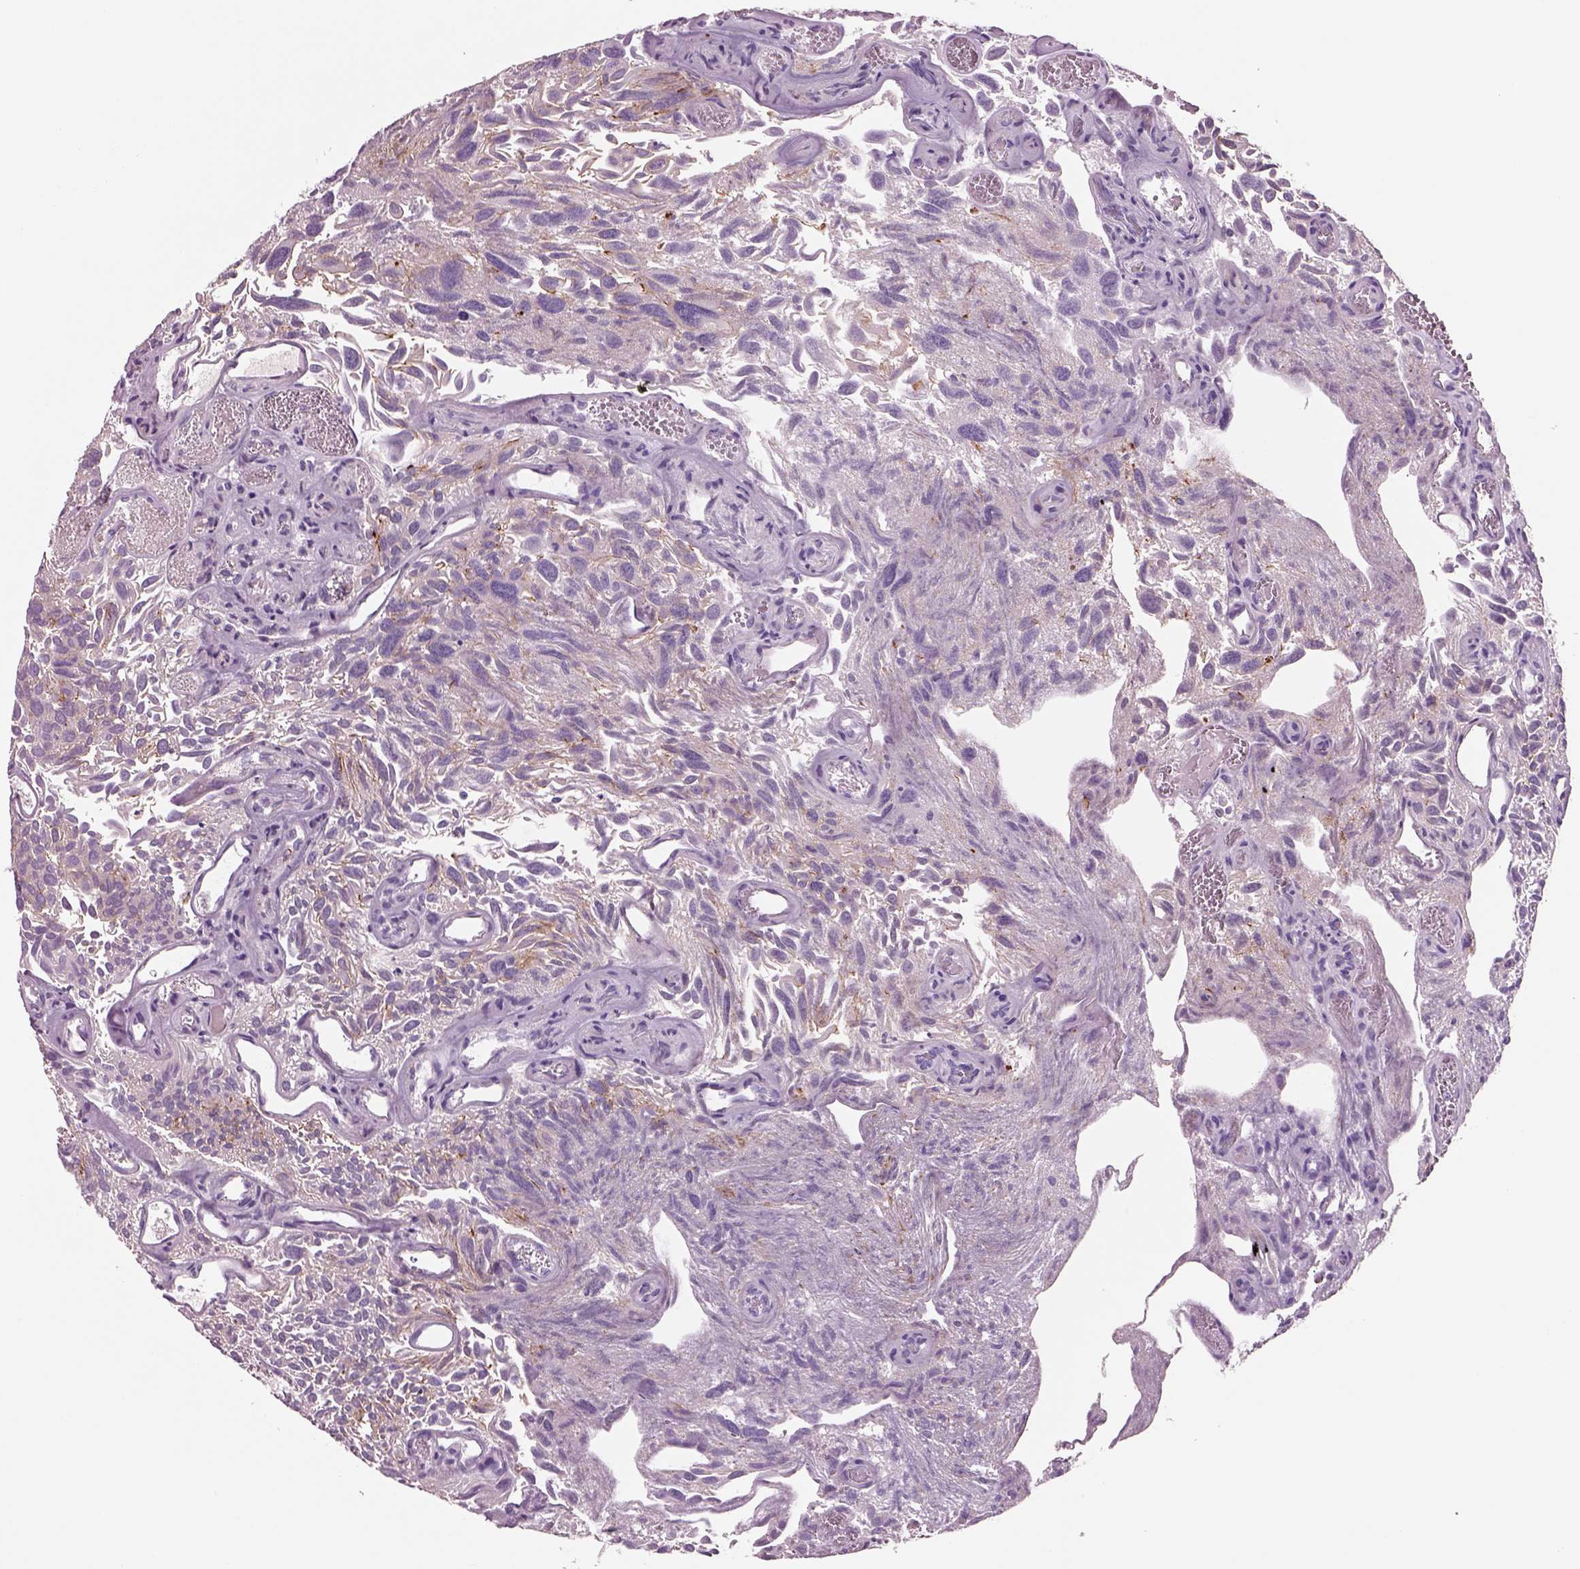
{"staining": {"intensity": "negative", "quantity": "none", "location": "none"}, "tissue": "urothelial cancer", "cell_type": "Tumor cells", "image_type": "cancer", "snomed": [{"axis": "morphology", "description": "Urothelial carcinoma, Low grade"}, {"axis": "topography", "description": "Urinary bladder"}], "caption": "DAB immunohistochemical staining of human urothelial cancer displays no significant positivity in tumor cells.", "gene": "PLPP7", "patient": {"sex": "female", "age": 69}}